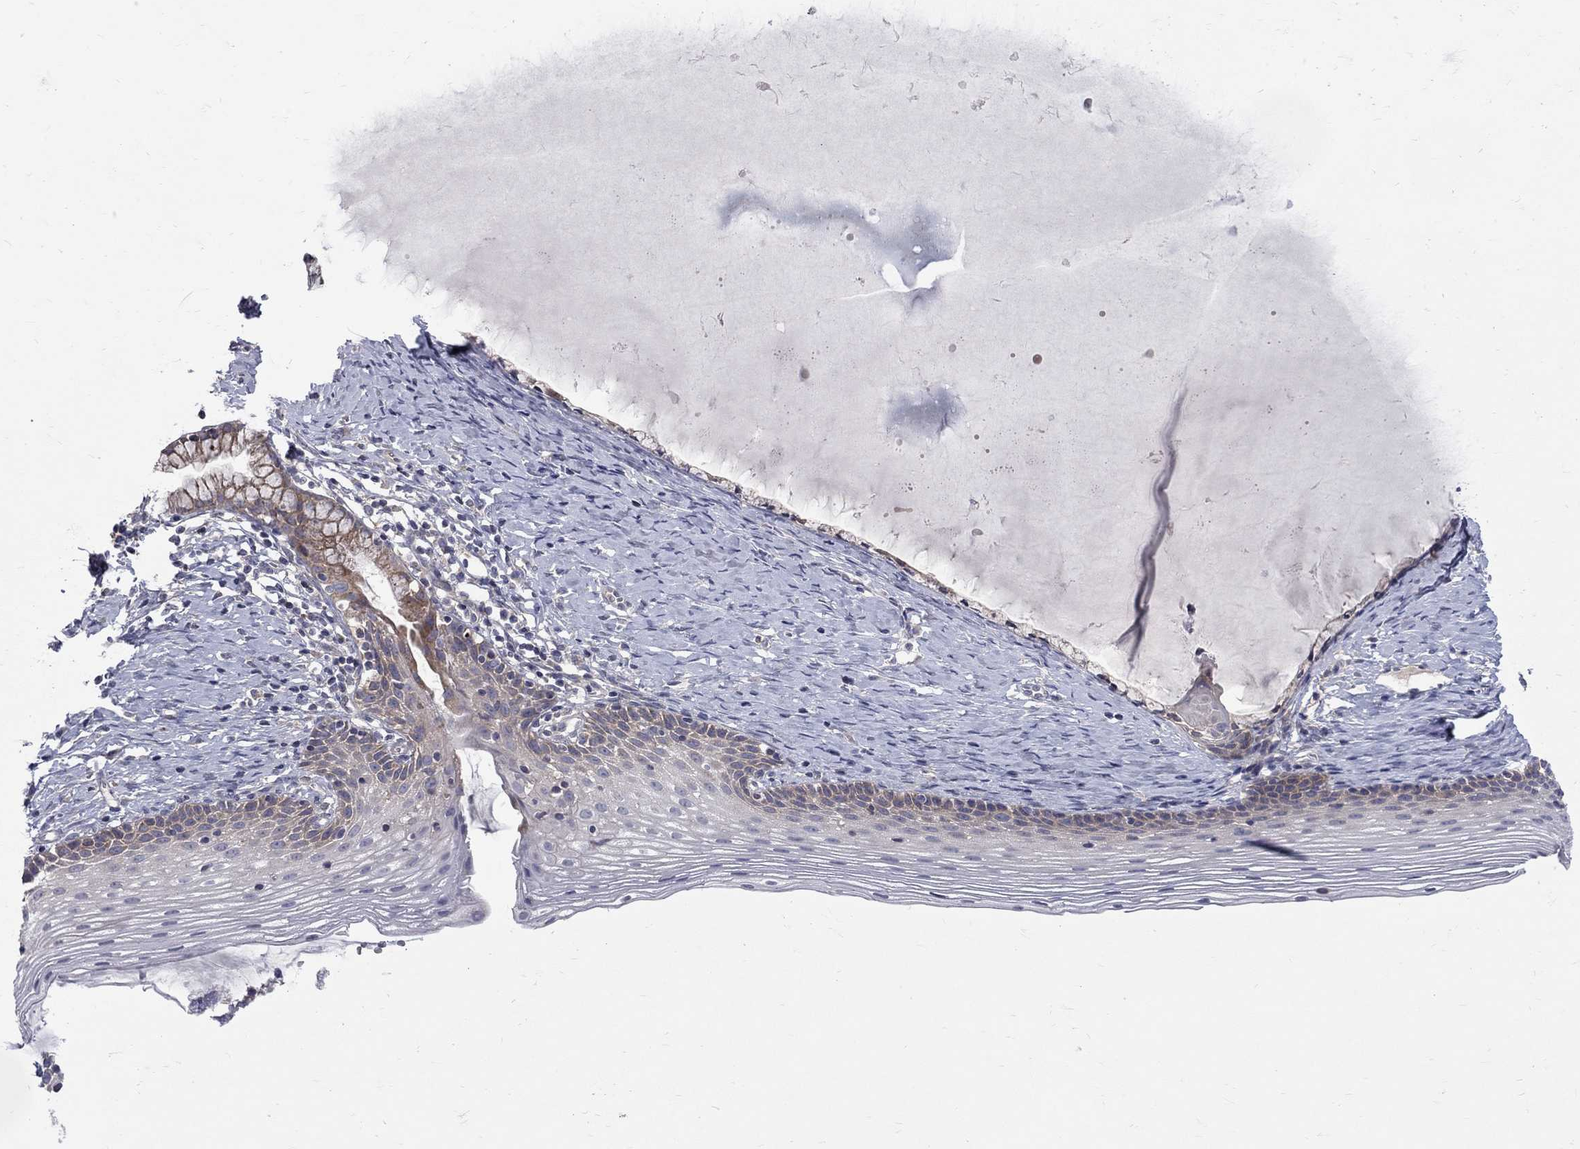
{"staining": {"intensity": "negative", "quantity": "none", "location": "none"}, "tissue": "cervix", "cell_type": "Glandular cells", "image_type": "normal", "snomed": [{"axis": "morphology", "description": "Normal tissue, NOS"}, {"axis": "topography", "description": "Cervix"}], "caption": "Cervix stained for a protein using immunohistochemistry (IHC) demonstrates no expression glandular cells.", "gene": "SH2B1", "patient": {"sex": "female", "age": 39}}